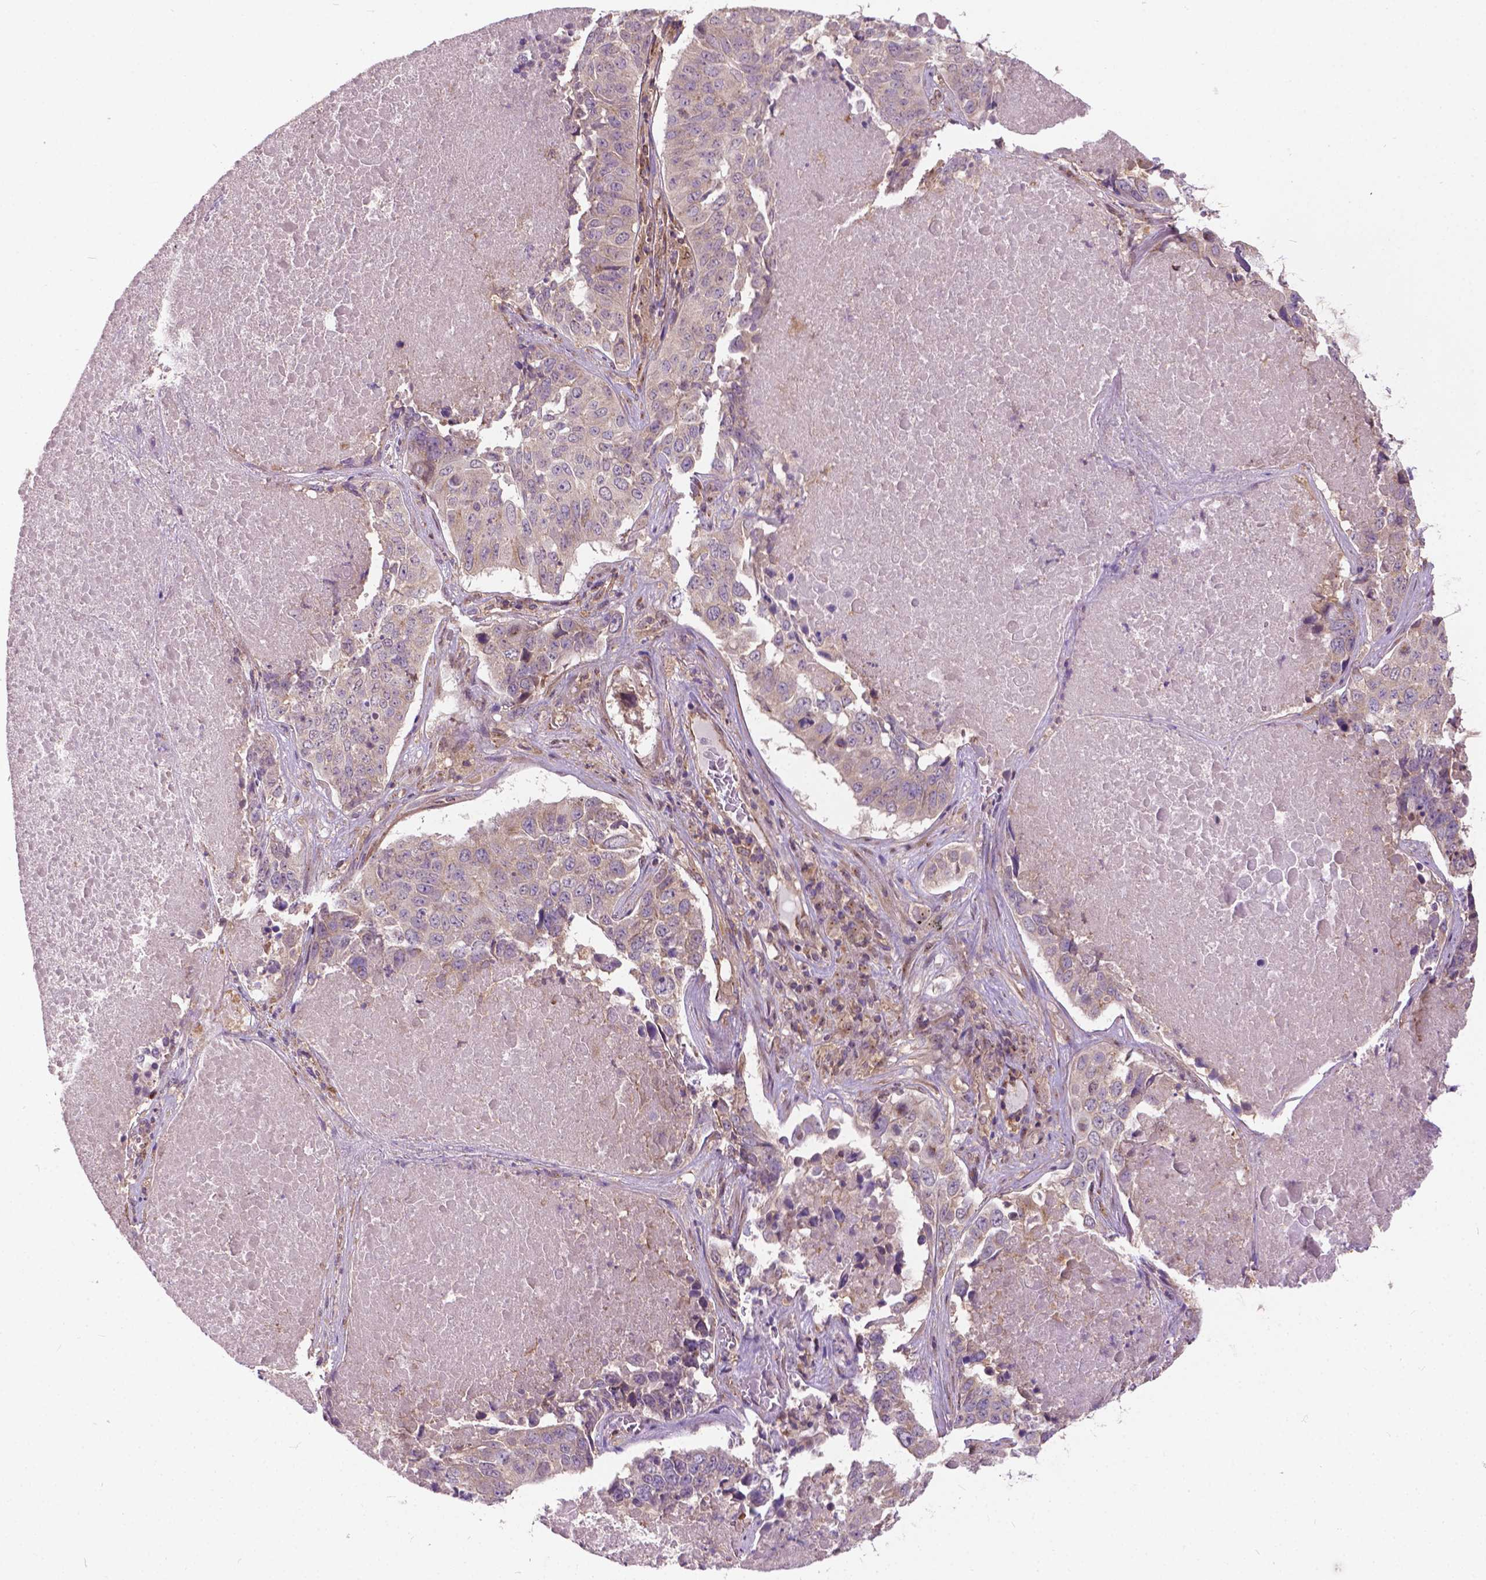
{"staining": {"intensity": "negative", "quantity": "none", "location": "none"}, "tissue": "lung cancer", "cell_type": "Tumor cells", "image_type": "cancer", "snomed": [{"axis": "morphology", "description": "Normal tissue, NOS"}, {"axis": "morphology", "description": "Squamous cell carcinoma, NOS"}, {"axis": "topography", "description": "Bronchus"}, {"axis": "topography", "description": "Lung"}], "caption": "Immunohistochemistry image of neoplastic tissue: lung cancer stained with DAB (3,3'-diaminobenzidine) reveals no significant protein staining in tumor cells.", "gene": "MZT1", "patient": {"sex": "male", "age": 64}}